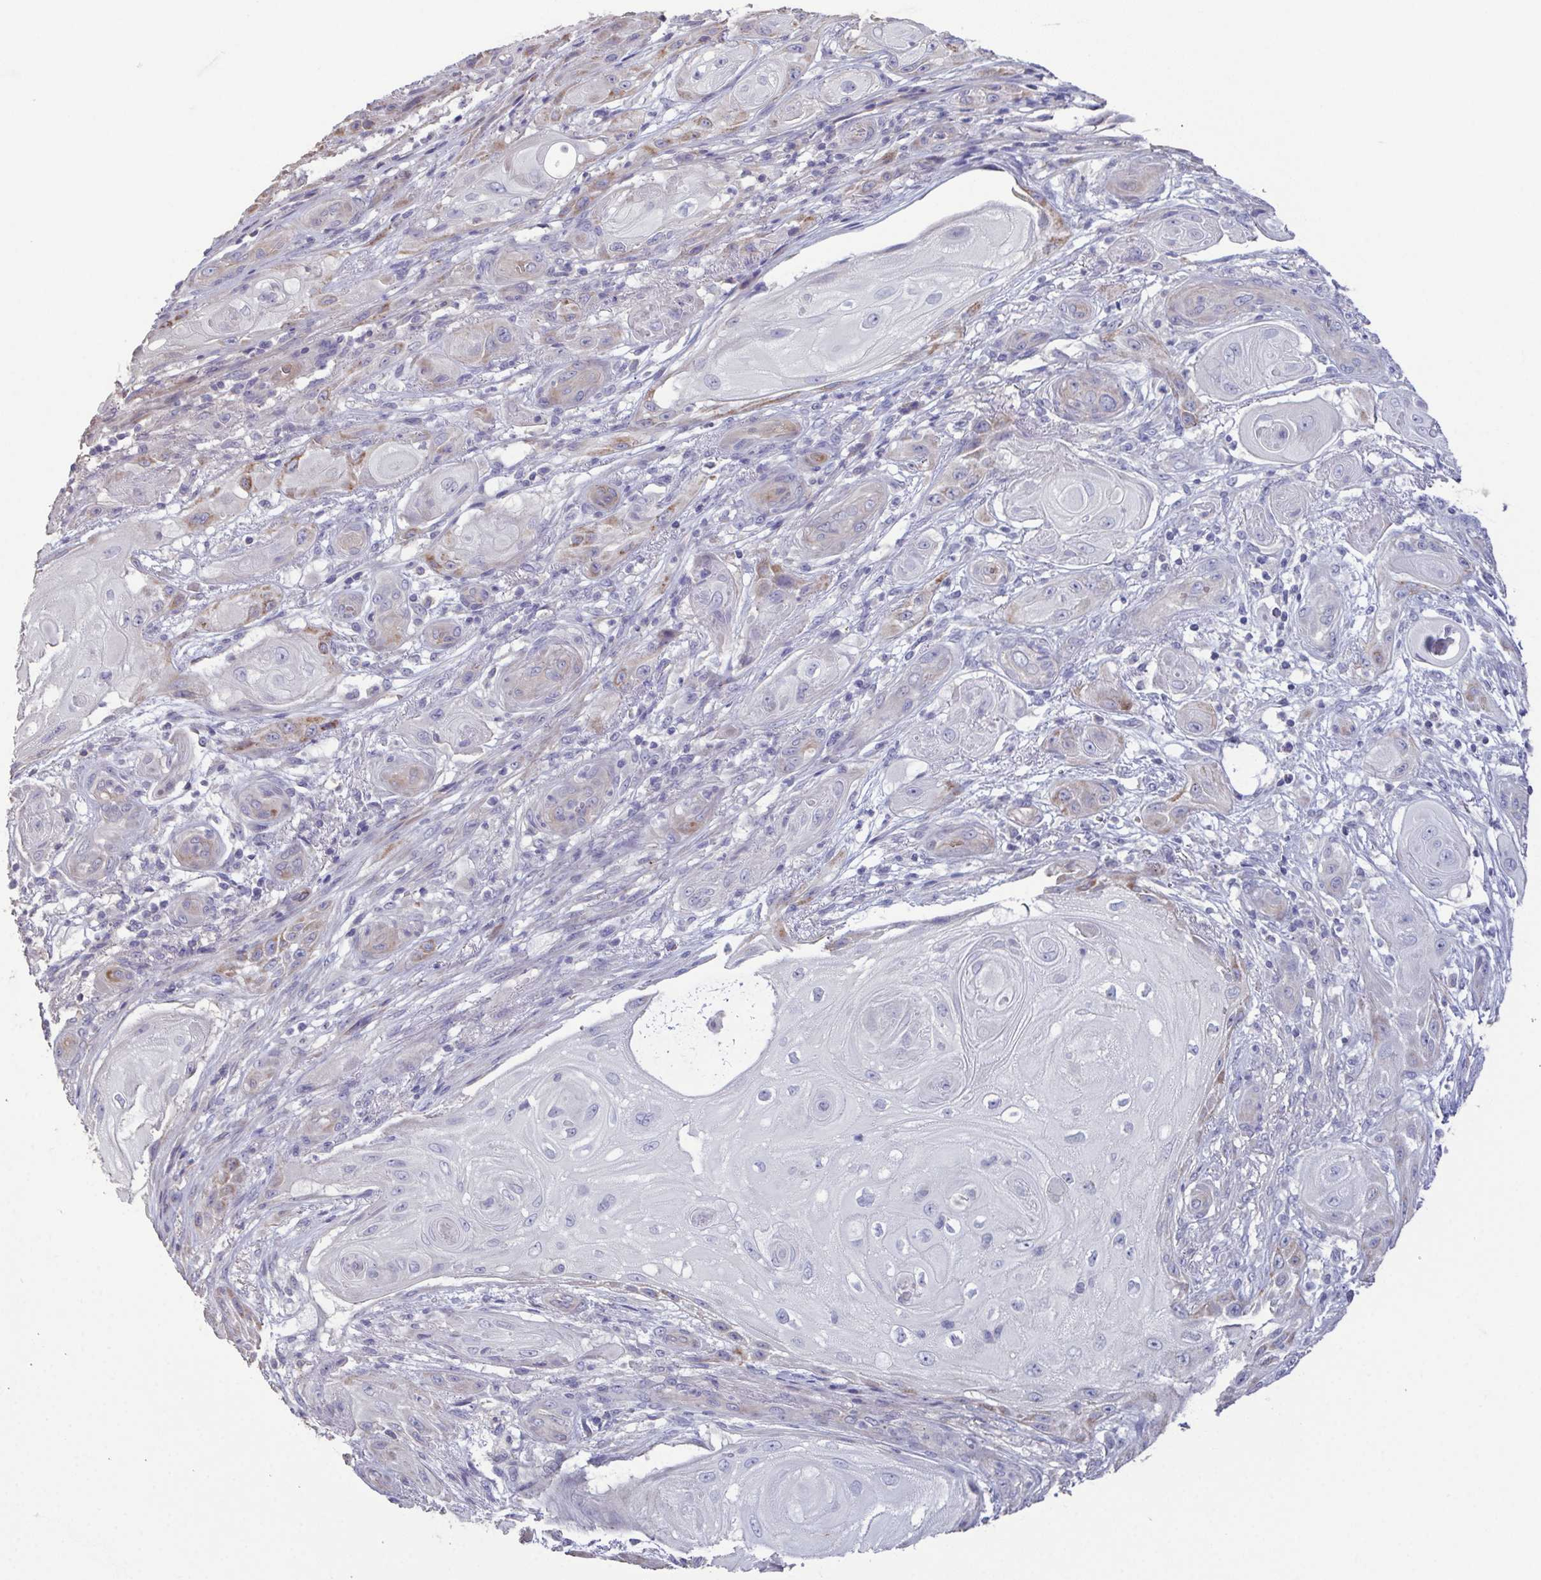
{"staining": {"intensity": "moderate", "quantity": "<25%", "location": "cytoplasmic/membranous"}, "tissue": "skin cancer", "cell_type": "Tumor cells", "image_type": "cancer", "snomed": [{"axis": "morphology", "description": "Squamous cell carcinoma, NOS"}, {"axis": "topography", "description": "Skin"}], "caption": "Skin squamous cell carcinoma stained with immunohistochemistry (IHC) exhibits moderate cytoplasmic/membranous staining in about <25% of tumor cells.", "gene": "GLDC", "patient": {"sex": "male", "age": 62}}